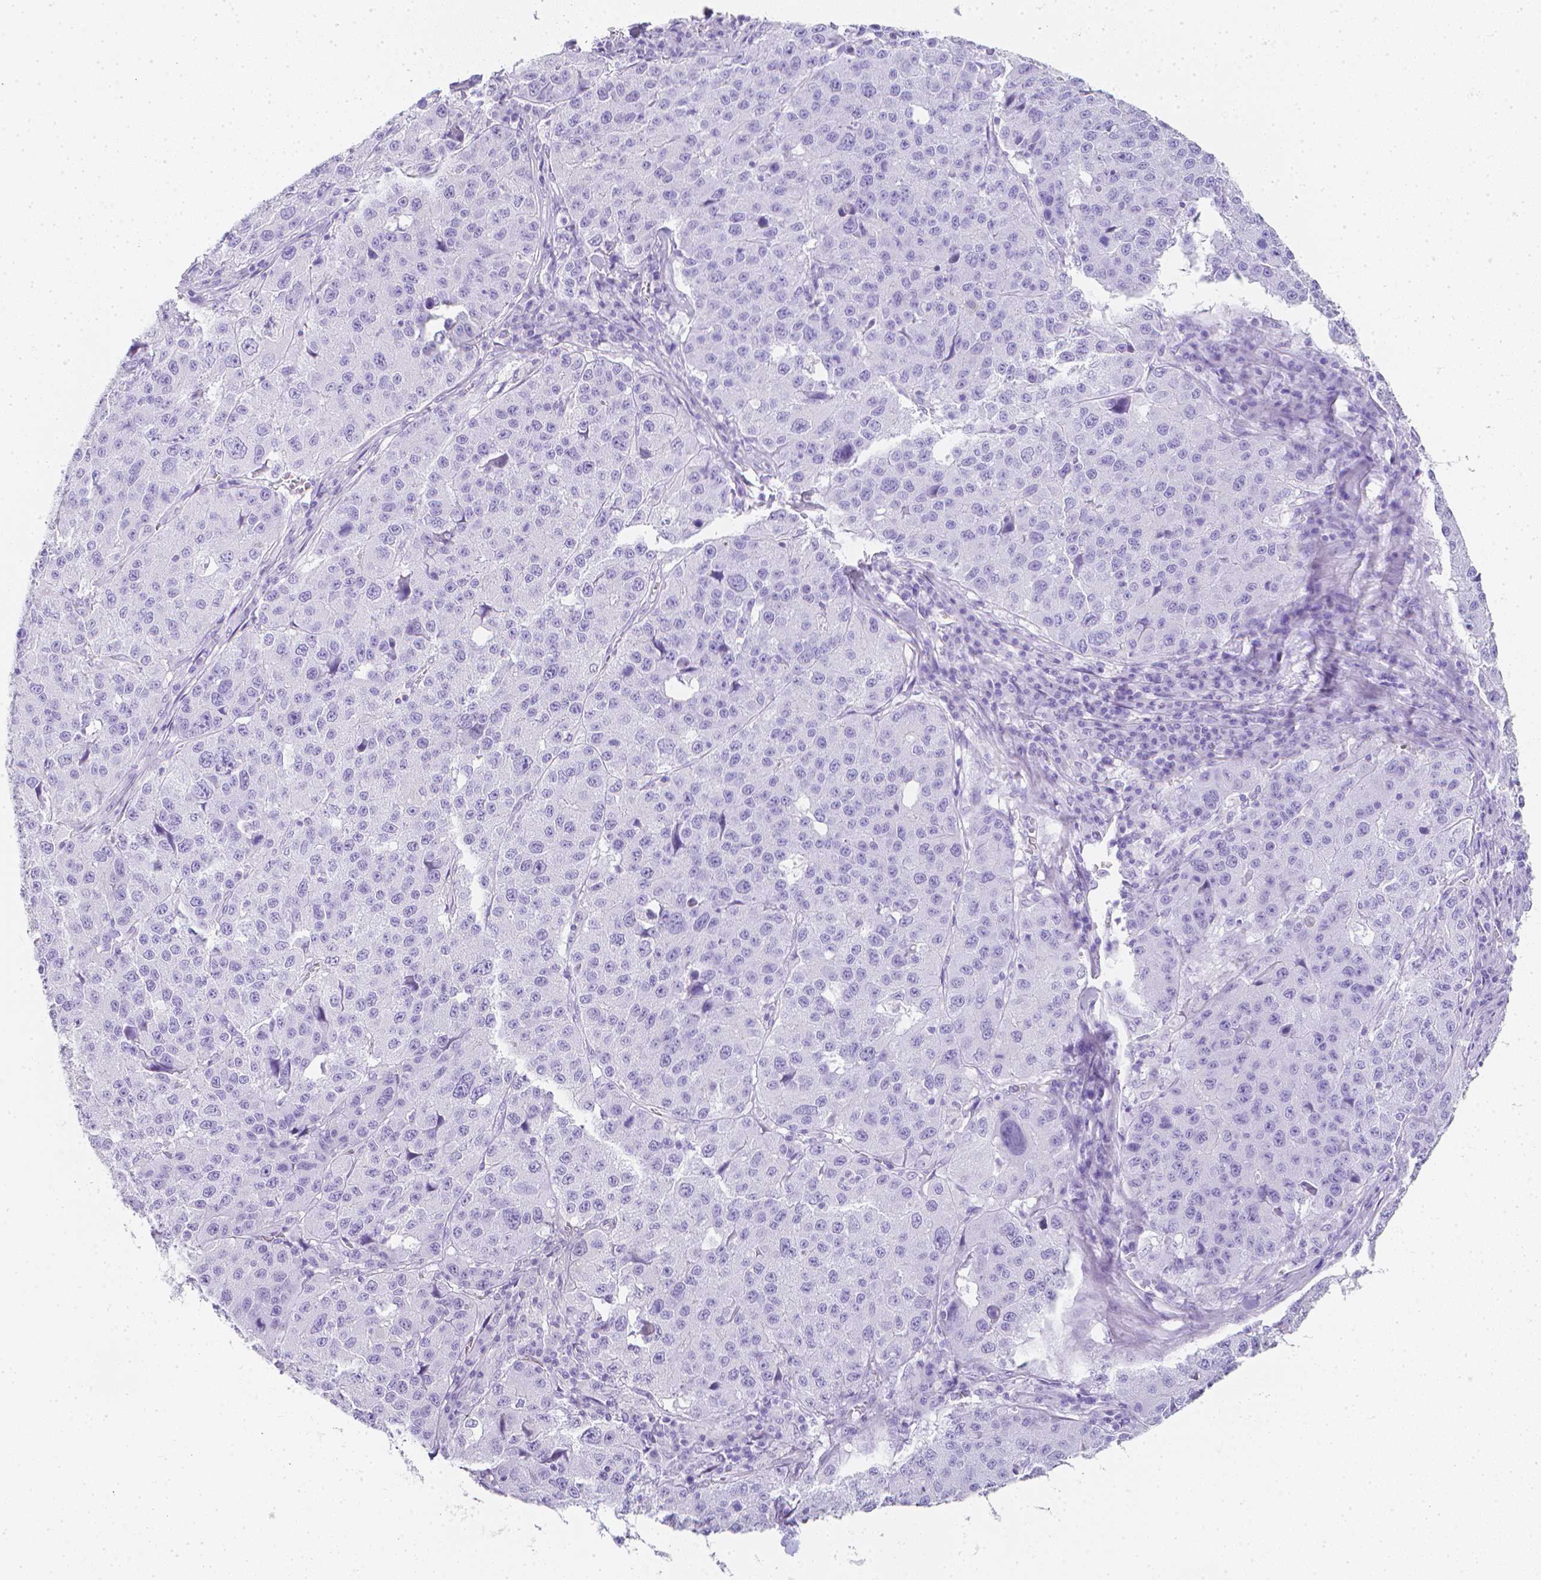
{"staining": {"intensity": "negative", "quantity": "none", "location": "none"}, "tissue": "stomach cancer", "cell_type": "Tumor cells", "image_type": "cancer", "snomed": [{"axis": "morphology", "description": "Adenocarcinoma, NOS"}, {"axis": "topography", "description": "Stomach"}], "caption": "Tumor cells show no significant protein positivity in stomach adenocarcinoma.", "gene": "LGALS4", "patient": {"sex": "male", "age": 71}}